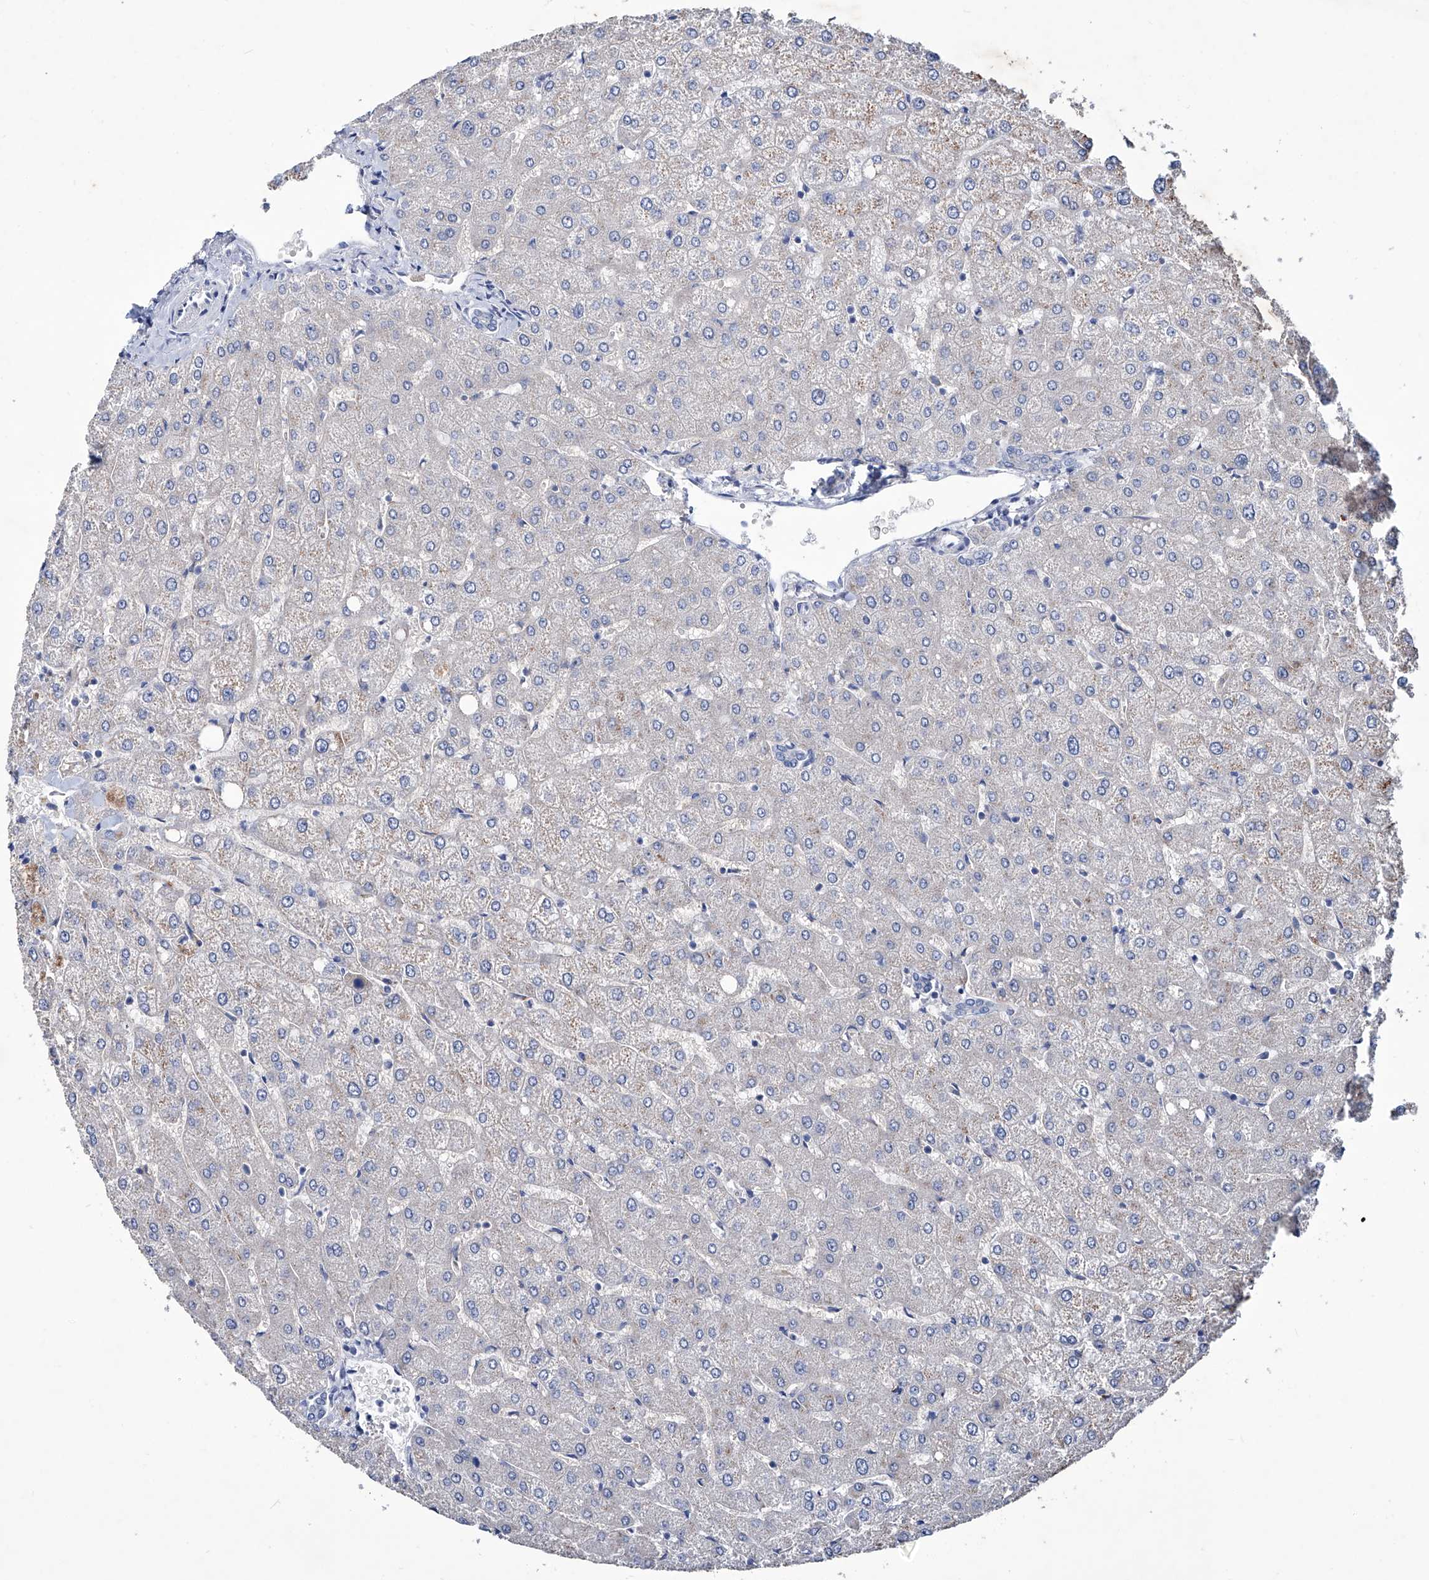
{"staining": {"intensity": "negative", "quantity": "none", "location": "none"}, "tissue": "liver", "cell_type": "Cholangiocytes", "image_type": "normal", "snomed": [{"axis": "morphology", "description": "Normal tissue, NOS"}, {"axis": "topography", "description": "Liver"}], "caption": "This is a histopathology image of IHC staining of normal liver, which shows no expression in cholangiocytes. The staining is performed using DAB (3,3'-diaminobenzidine) brown chromogen with nuclei counter-stained in using hematoxylin.", "gene": "KLHL17", "patient": {"sex": "female", "age": 54}}